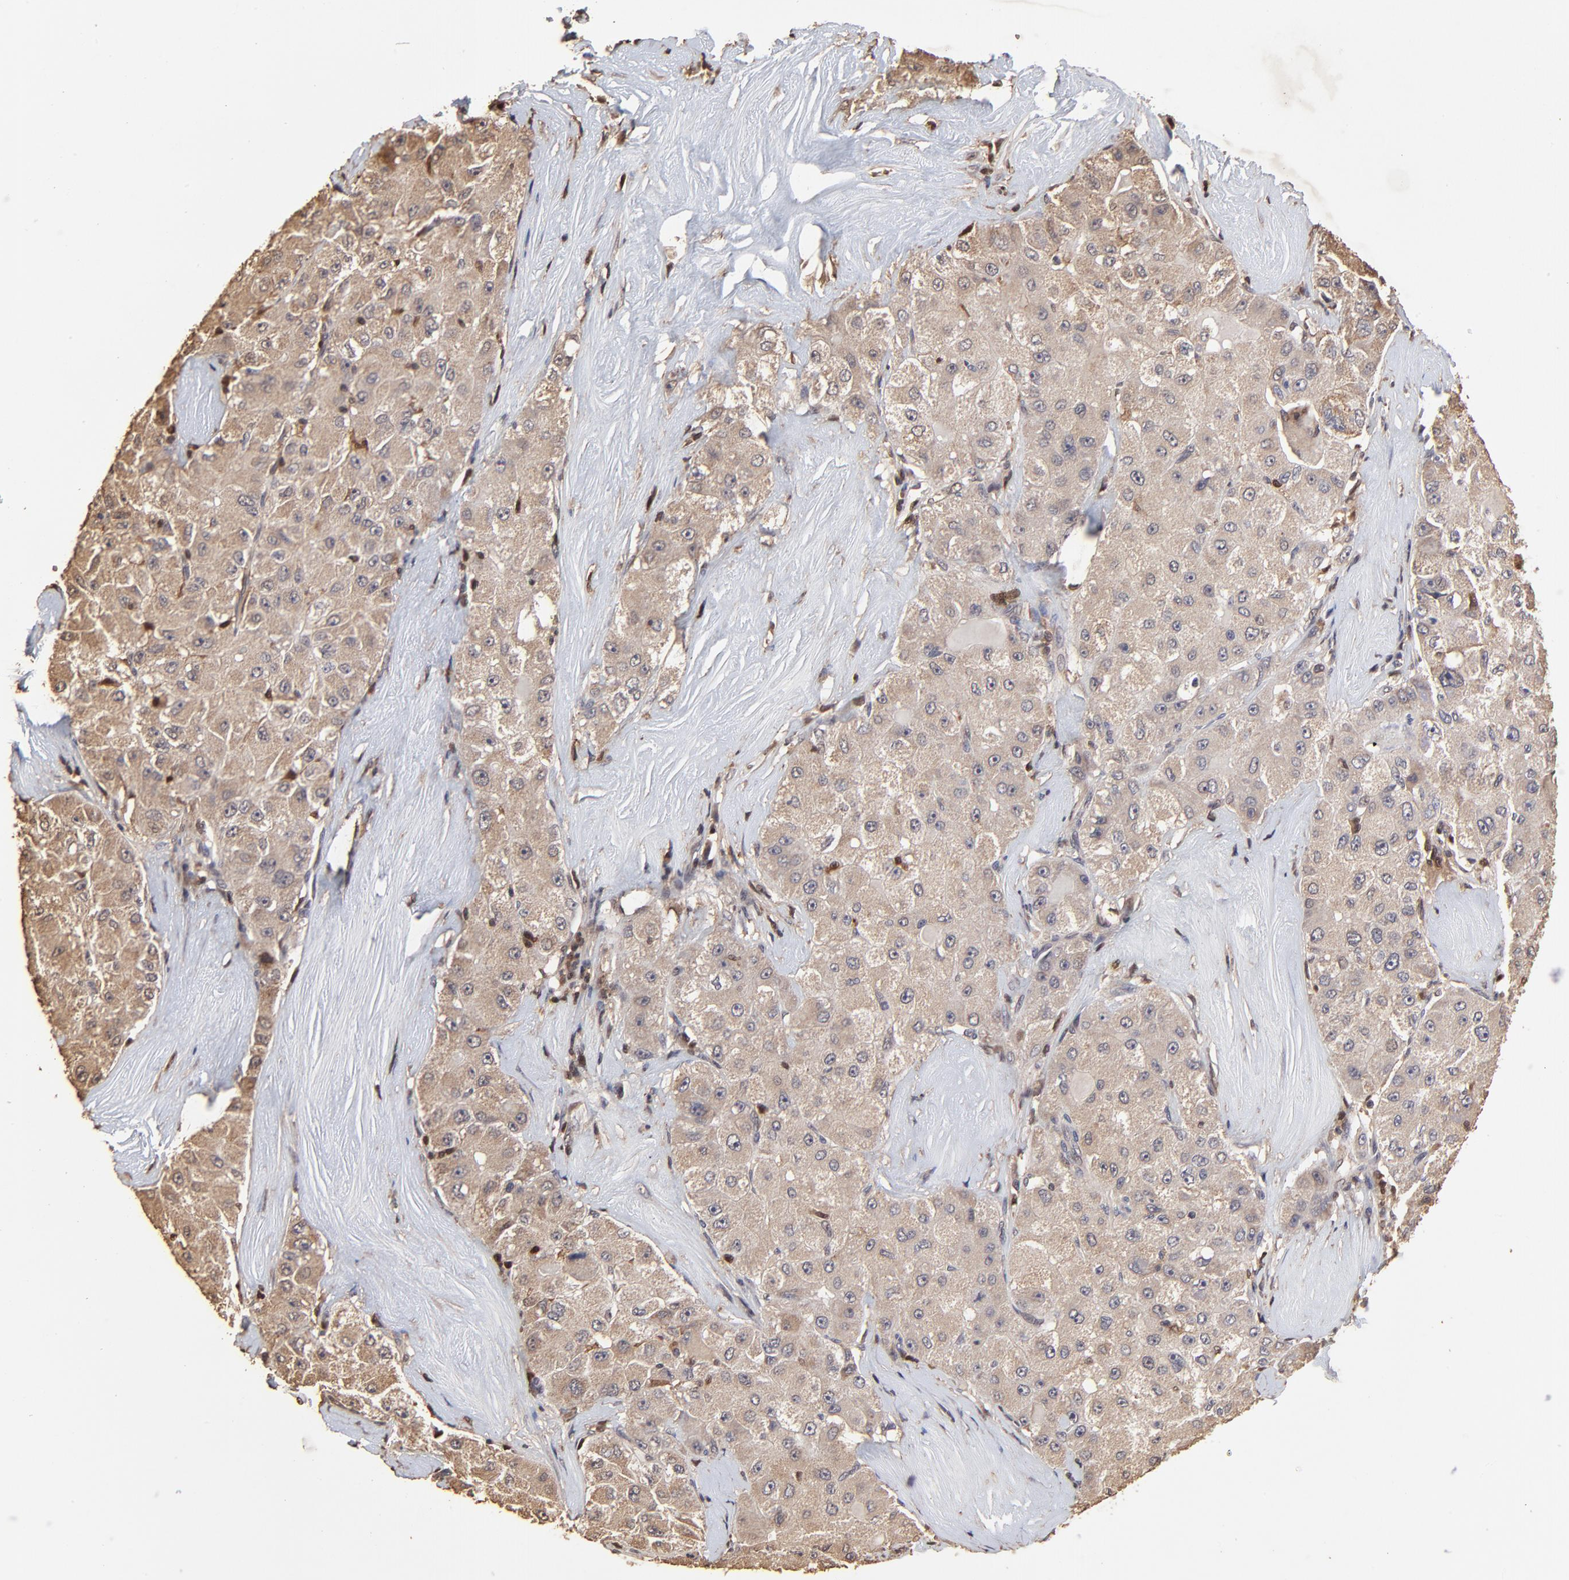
{"staining": {"intensity": "weak", "quantity": ">75%", "location": "cytoplasmic/membranous"}, "tissue": "liver cancer", "cell_type": "Tumor cells", "image_type": "cancer", "snomed": [{"axis": "morphology", "description": "Carcinoma, Hepatocellular, NOS"}, {"axis": "topography", "description": "Liver"}], "caption": "Brown immunohistochemical staining in liver cancer exhibits weak cytoplasmic/membranous positivity in about >75% of tumor cells.", "gene": "CASP1", "patient": {"sex": "male", "age": 80}}